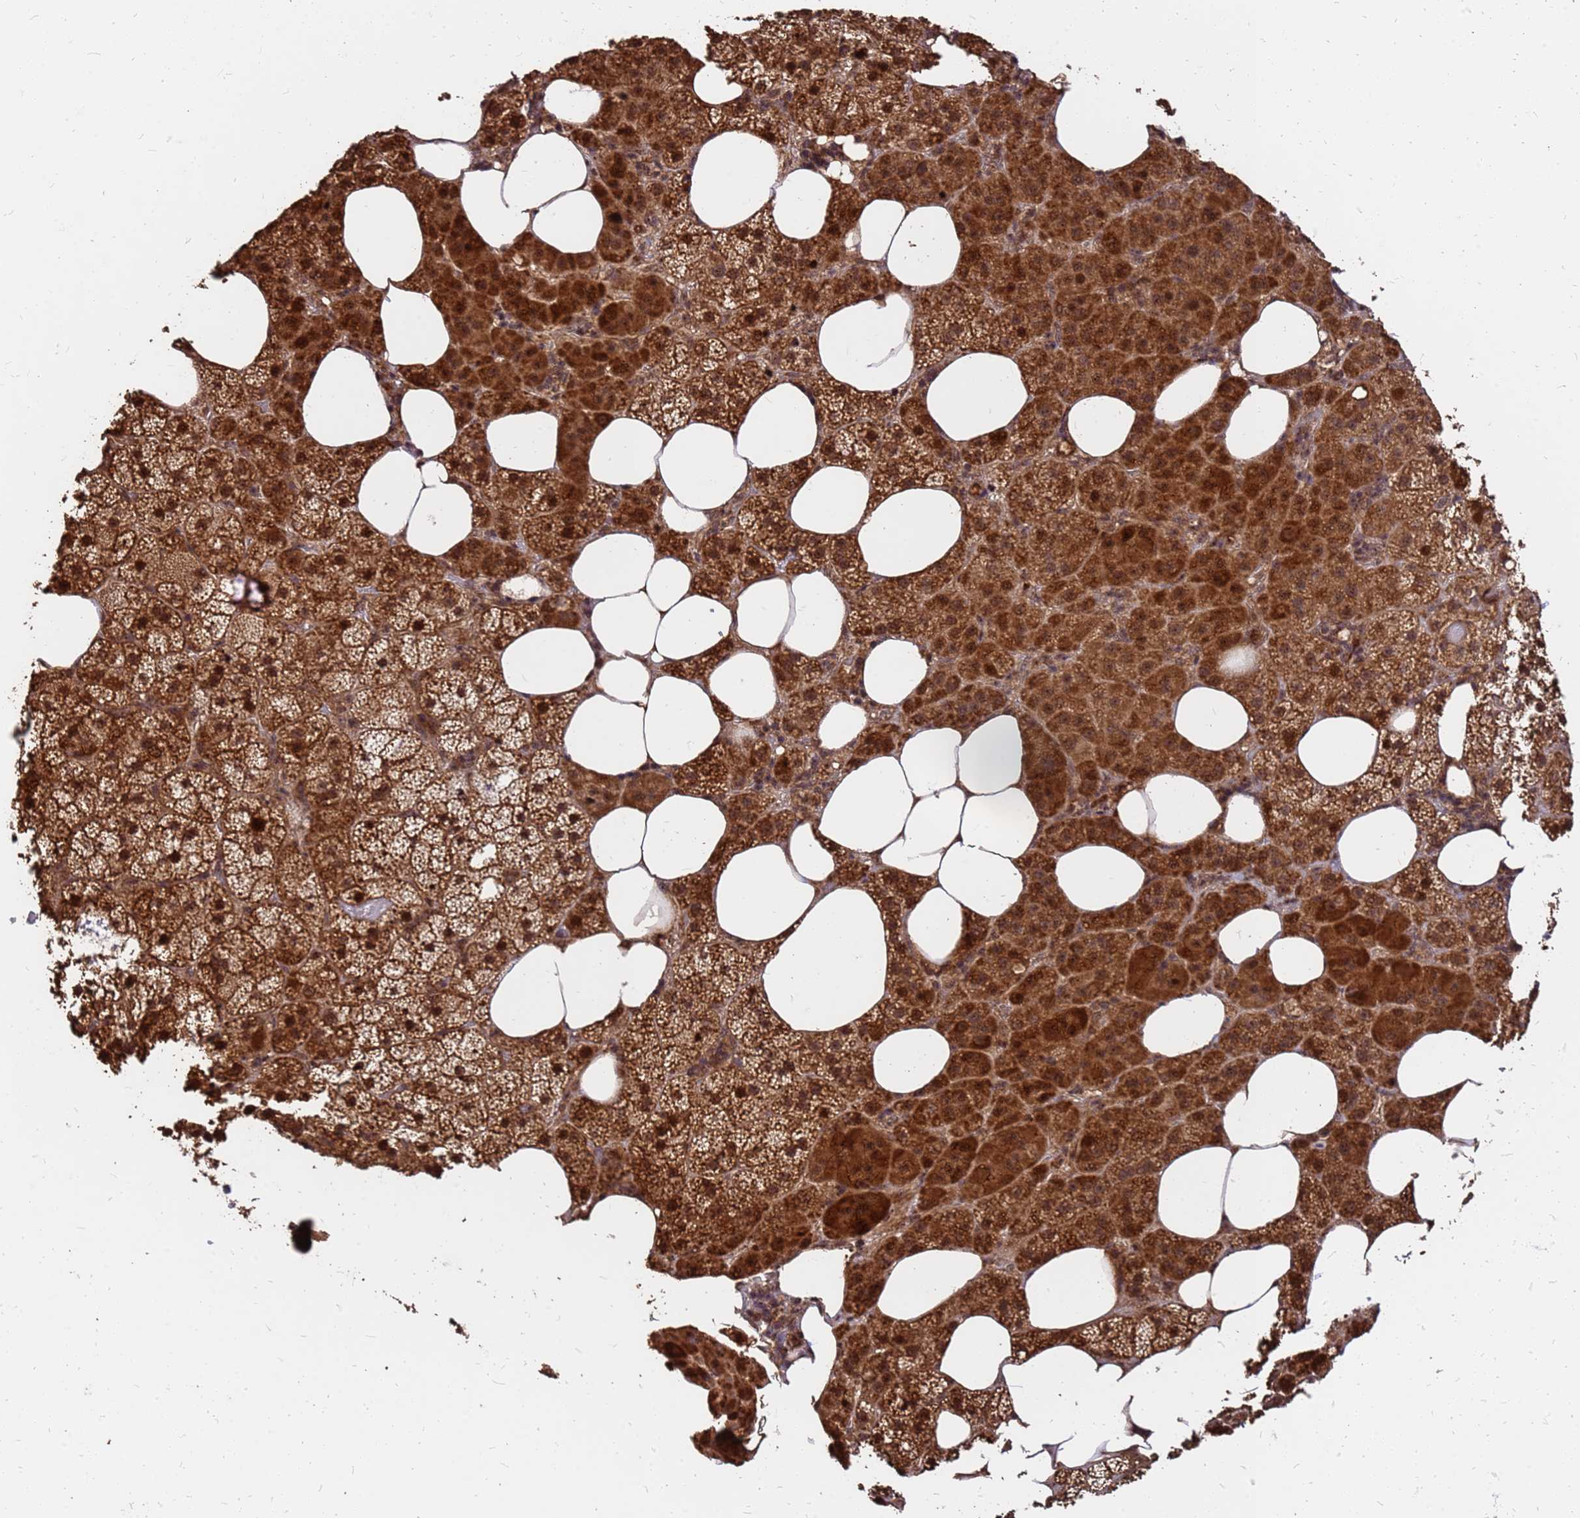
{"staining": {"intensity": "strong", "quantity": ">75%", "location": "cytoplasmic/membranous,nuclear"}, "tissue": "adrenal gland", "cell_type": "Glandular cells", "image_type": "normal", "snomed": [{"axis": "morphology", "description": "Normal tissue, NOS"}, {"axis": "topography", "description": "Adrenal gland"}], "caption": "Adrenal gland was stained to show a protein in brown. There is high levels of strong cytoplasmic/membranous,nuclear staining in approximately >75% of glandular cells. (brown staining indicates protein expression, while blue staining denotes nuclei).", "gene": "GPATCH8", "patient": {"sex": "female", "age": 59}}